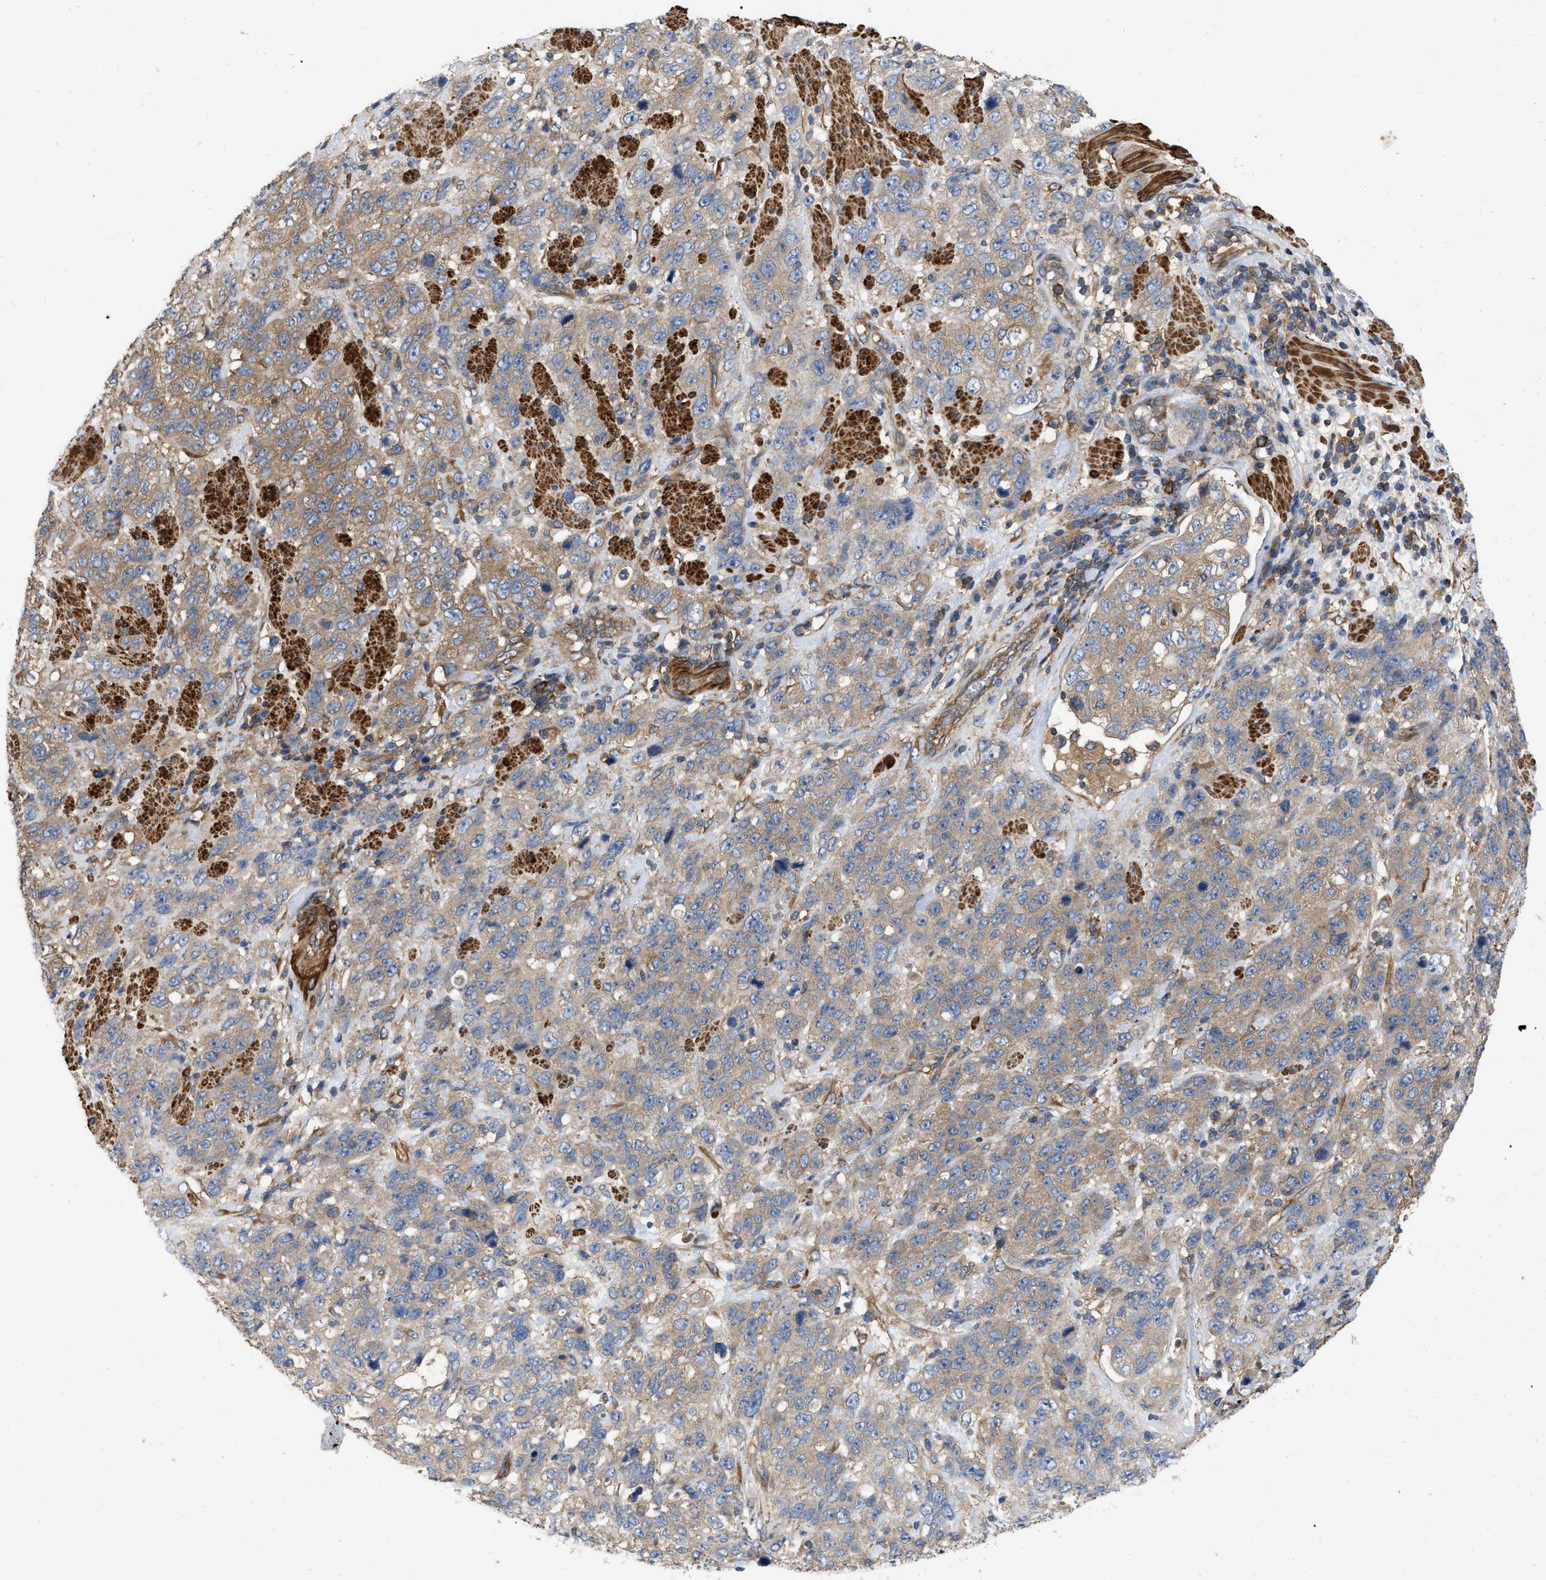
{"staining": {"intensity": "moderate", "quantity": ">75%", "location": "cytoplasmic/membranous"}, "tissue": "stomach cancer", "cell_type": "Tumor cells", "image_type": "cancer", "snomed": [{"axis": "morphology", "description": "Adenocarcinoma, NOS"}, {"axis": "topography", "description": "Stomach"}], "caption": "Tumor cells reveal moderate cytoplasmic/membranous expression in about >75% of cells in stomach cancer (adenocarcinoma). Nuclei are stained in blue.", "gene": "RABEP1", "patient": {"sex": "male", "age": 48}}